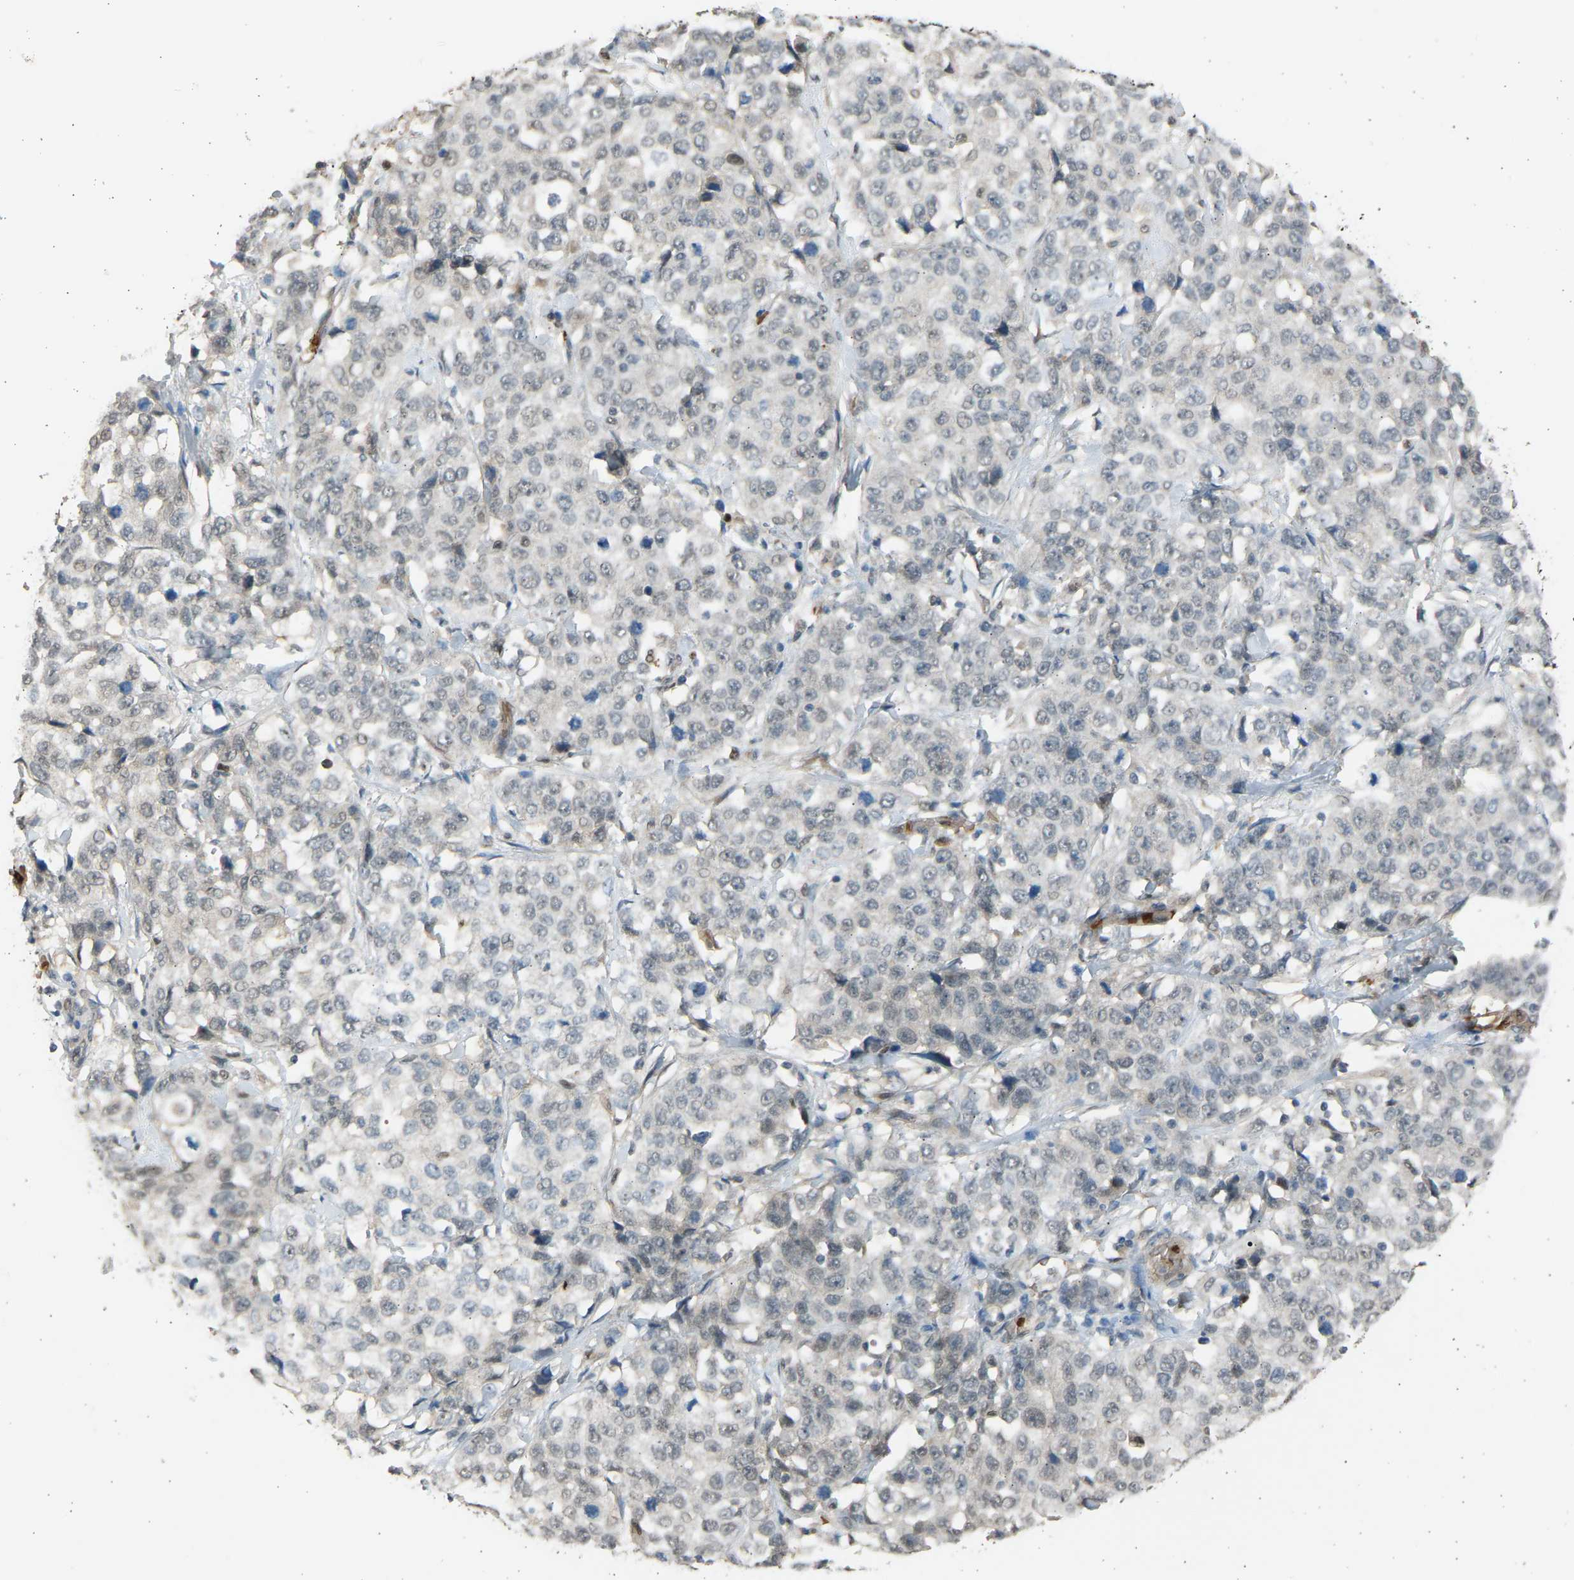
{"staining": {"intensity": "weak", "quantity": "<25%", "location": "cytoplasmic/membranous"}, "tissue": "stomach cancer", "cell_type": "Tumor cells", "image_type": "cancer", "snomed": [{"axis": "morphology", "description": "Normal tissue, NOS"}, {"axis": "morphology", "description": "Adenocarcinoma, NOS"}, {"axis": "topography", "description": "Stomach"}], "caption": "Human adenocarcinoma (stomach) stained for a protein using immunohistochemistry (IHC) exhibits no positivity in tumor cells.", "gene": "BIRC2", "patient": {"sex": "male", "age": 48}}